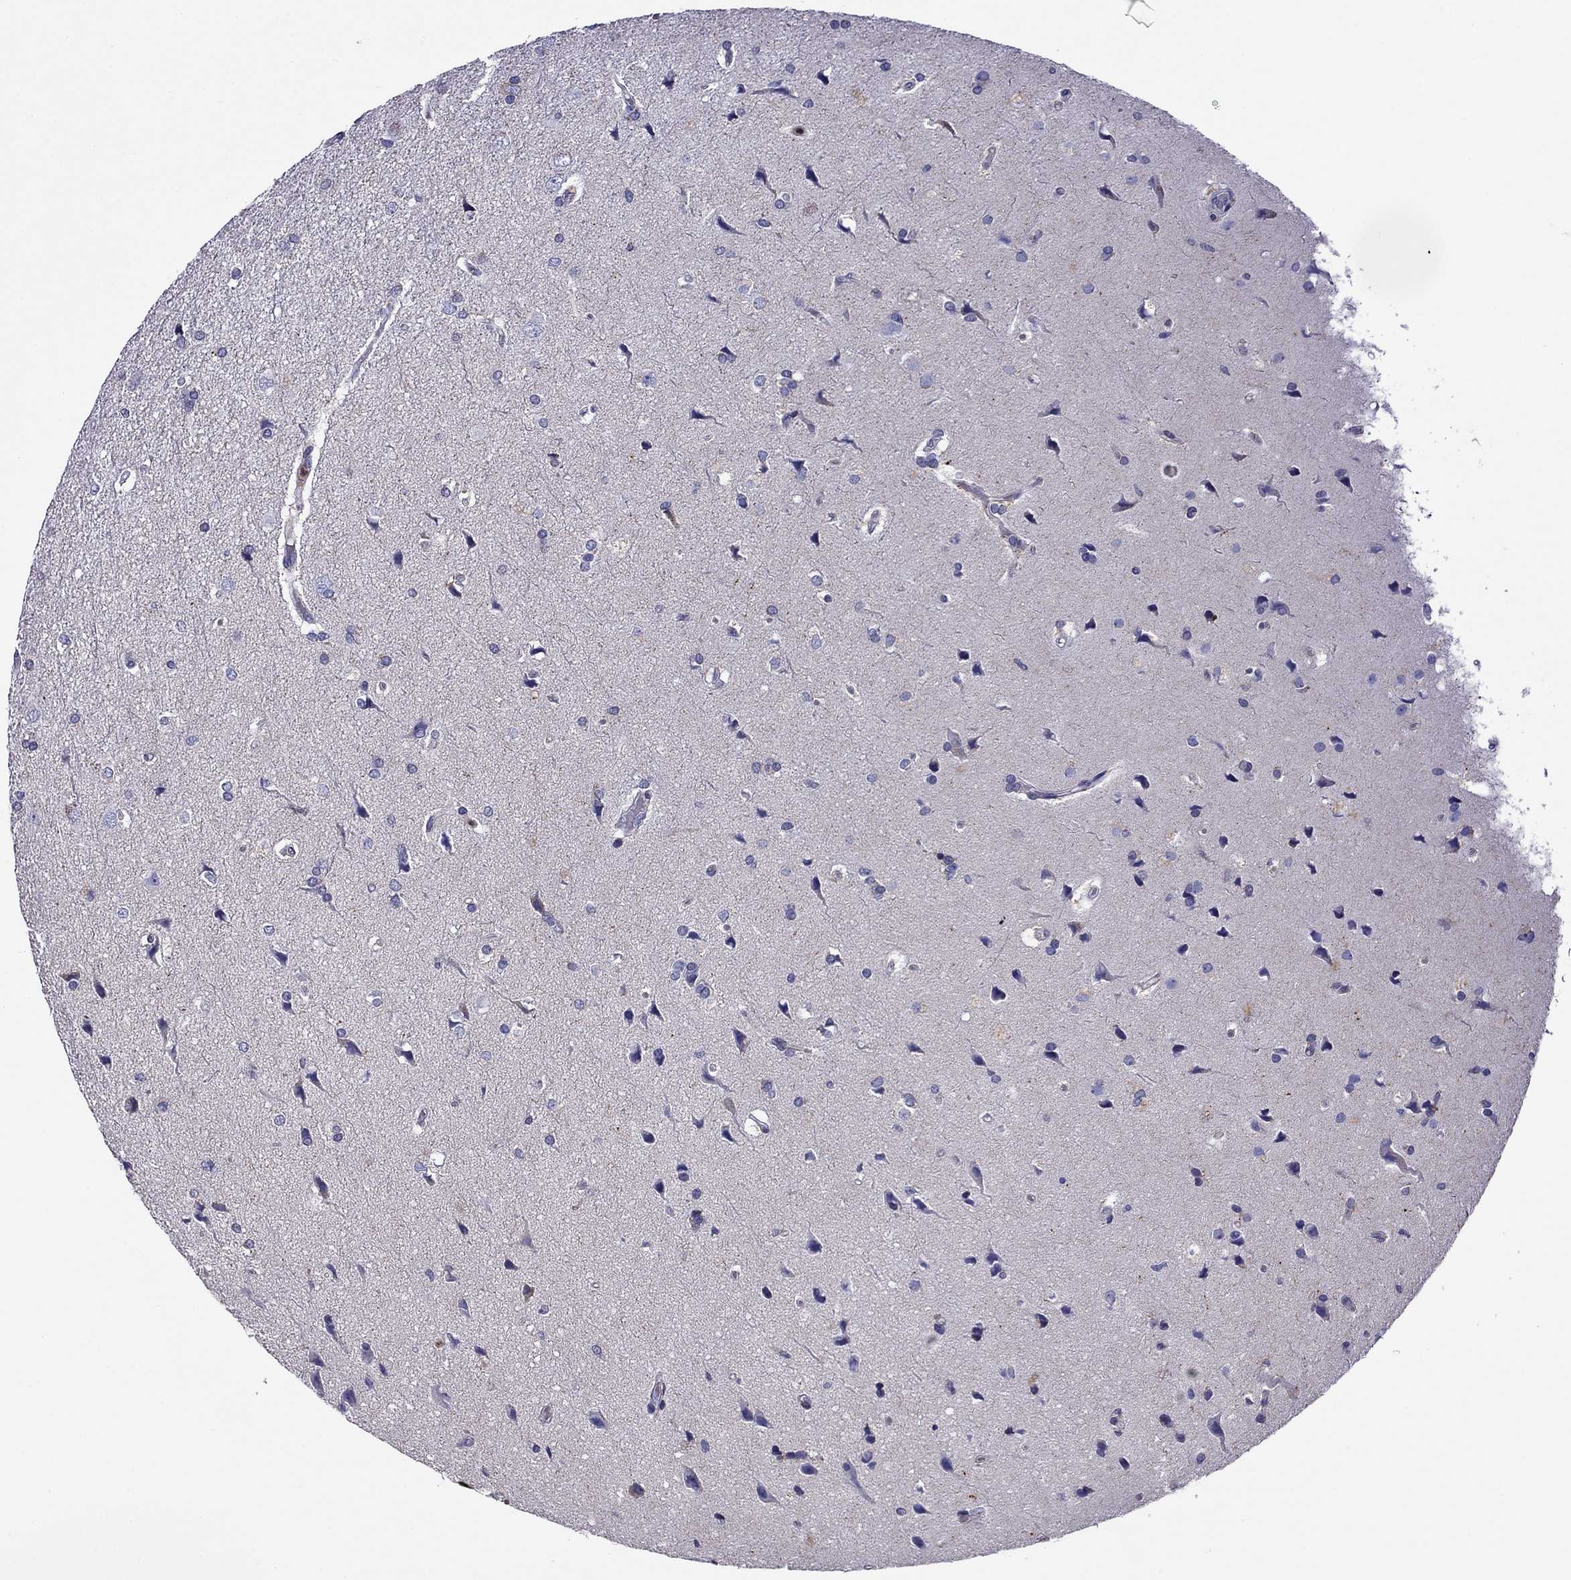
{"staining": {"intensity": "negative", "quantity": "none", "location": "none"}, "tissue": "glioma", "cell_type": "Tumor cells", "image_type": "cancer", "snomed": [{"axis": "morphology", "description": "Glioma, malignant, High grade"}, {"axis": "topography", "description": "Brain"}], "caption": "This is an immunohistochemistry histopathology image of malignant glioma (high-grade). There is no expression in tumor cells.", "gene": "SCG2", "patient": {"sex": "female", "age": 63}}